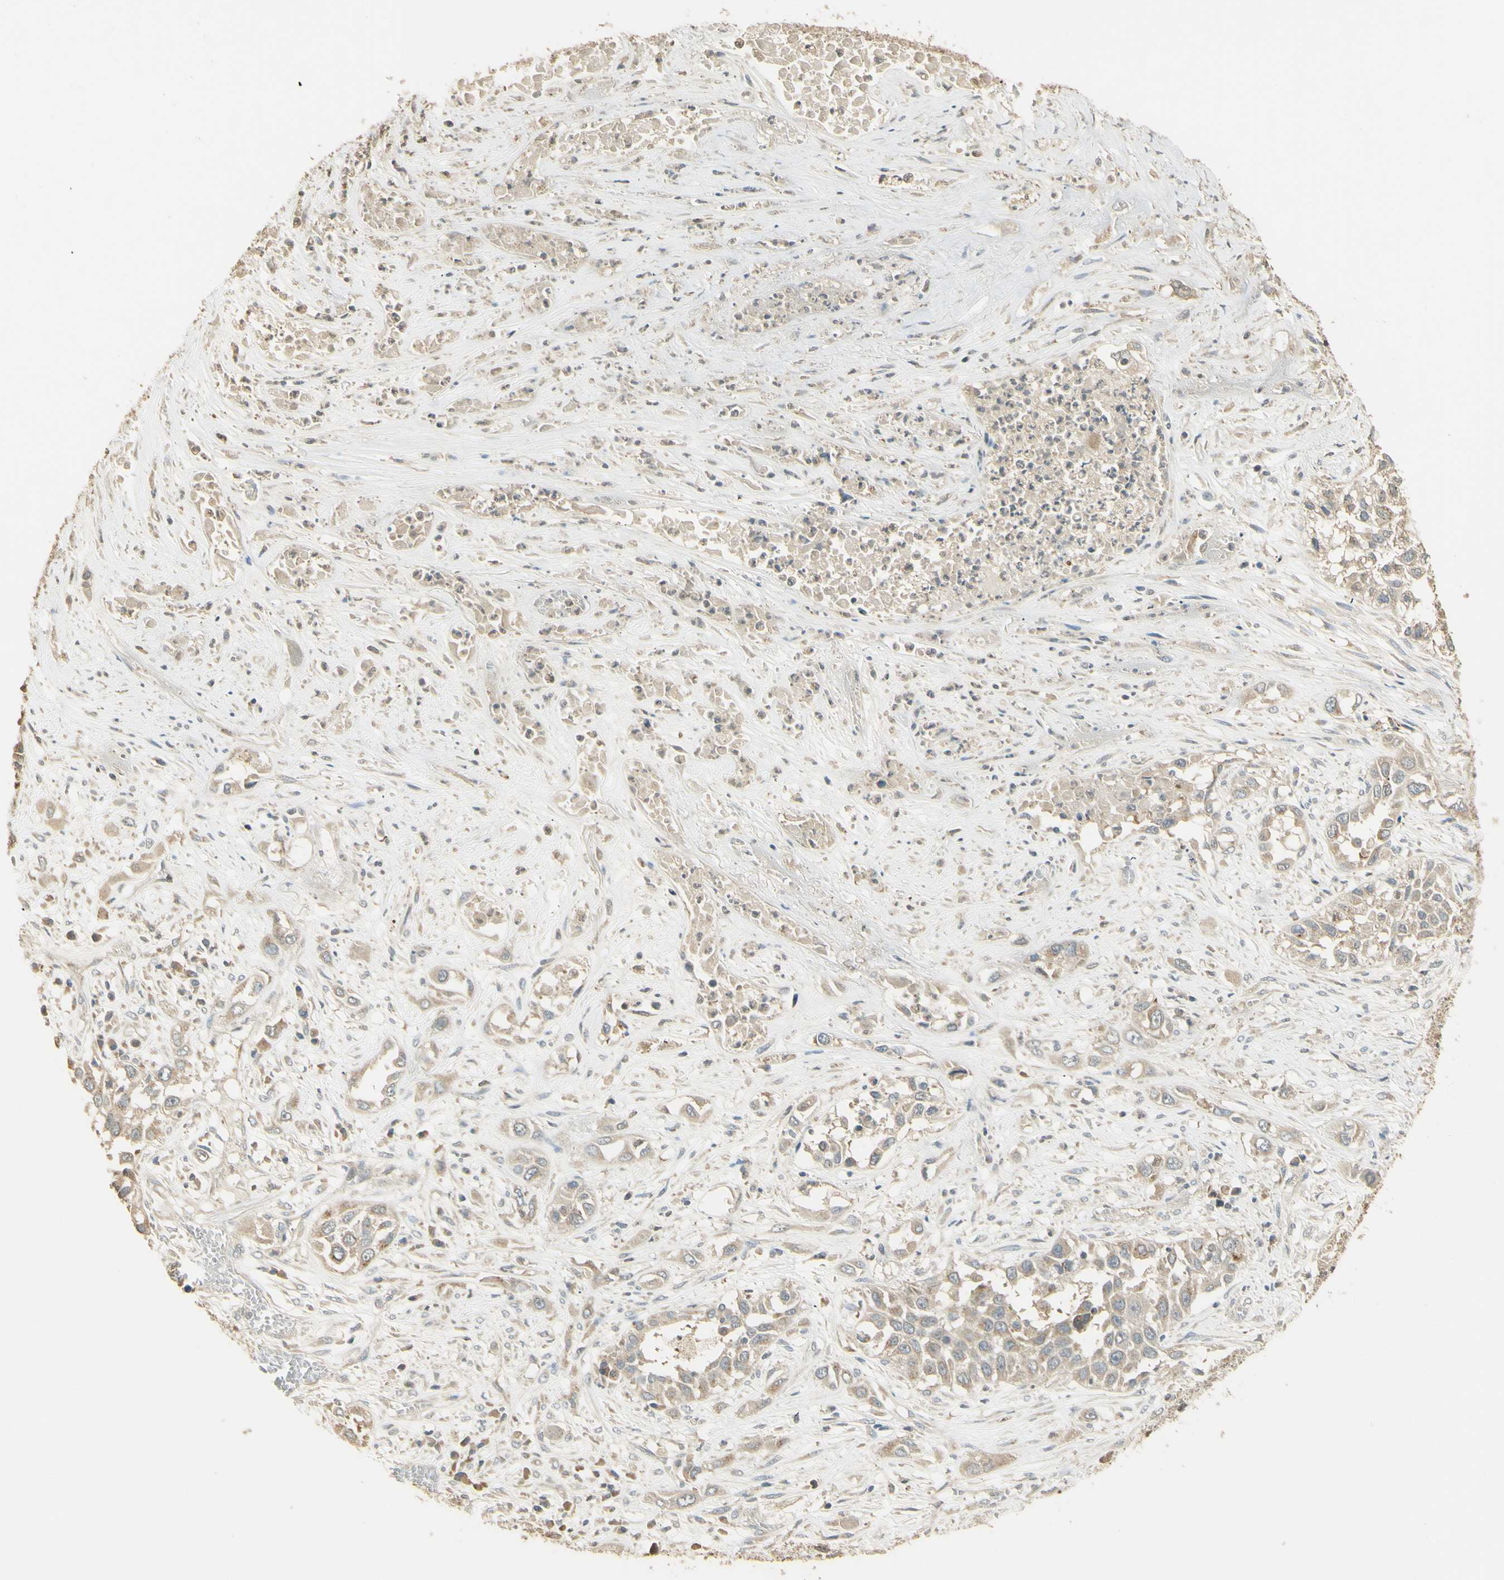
{"staining": {"intensity": "weak", "quantity": "25%-75%", "location": "cytoplasmic/membranous"}, "tissue": "lung cancer", "cell_type": "Tumor cells", "image_type": "cancer", "snomed": [{"axis": "morphology", "description": "Squamous cell carcinoma, NOS"}, {"axis": "topography", "description": "Lung"}], "caption": "Tumor cells demonstrate weak cytoplasmic/membranous positivity in about 25%-75% of cells in lung squamous cell carcinoma. (DAB = brown stain, brightfield microscopy at high magnification).", "gene": "UXS1", "patient": {"sex": "male", "age": 71}}